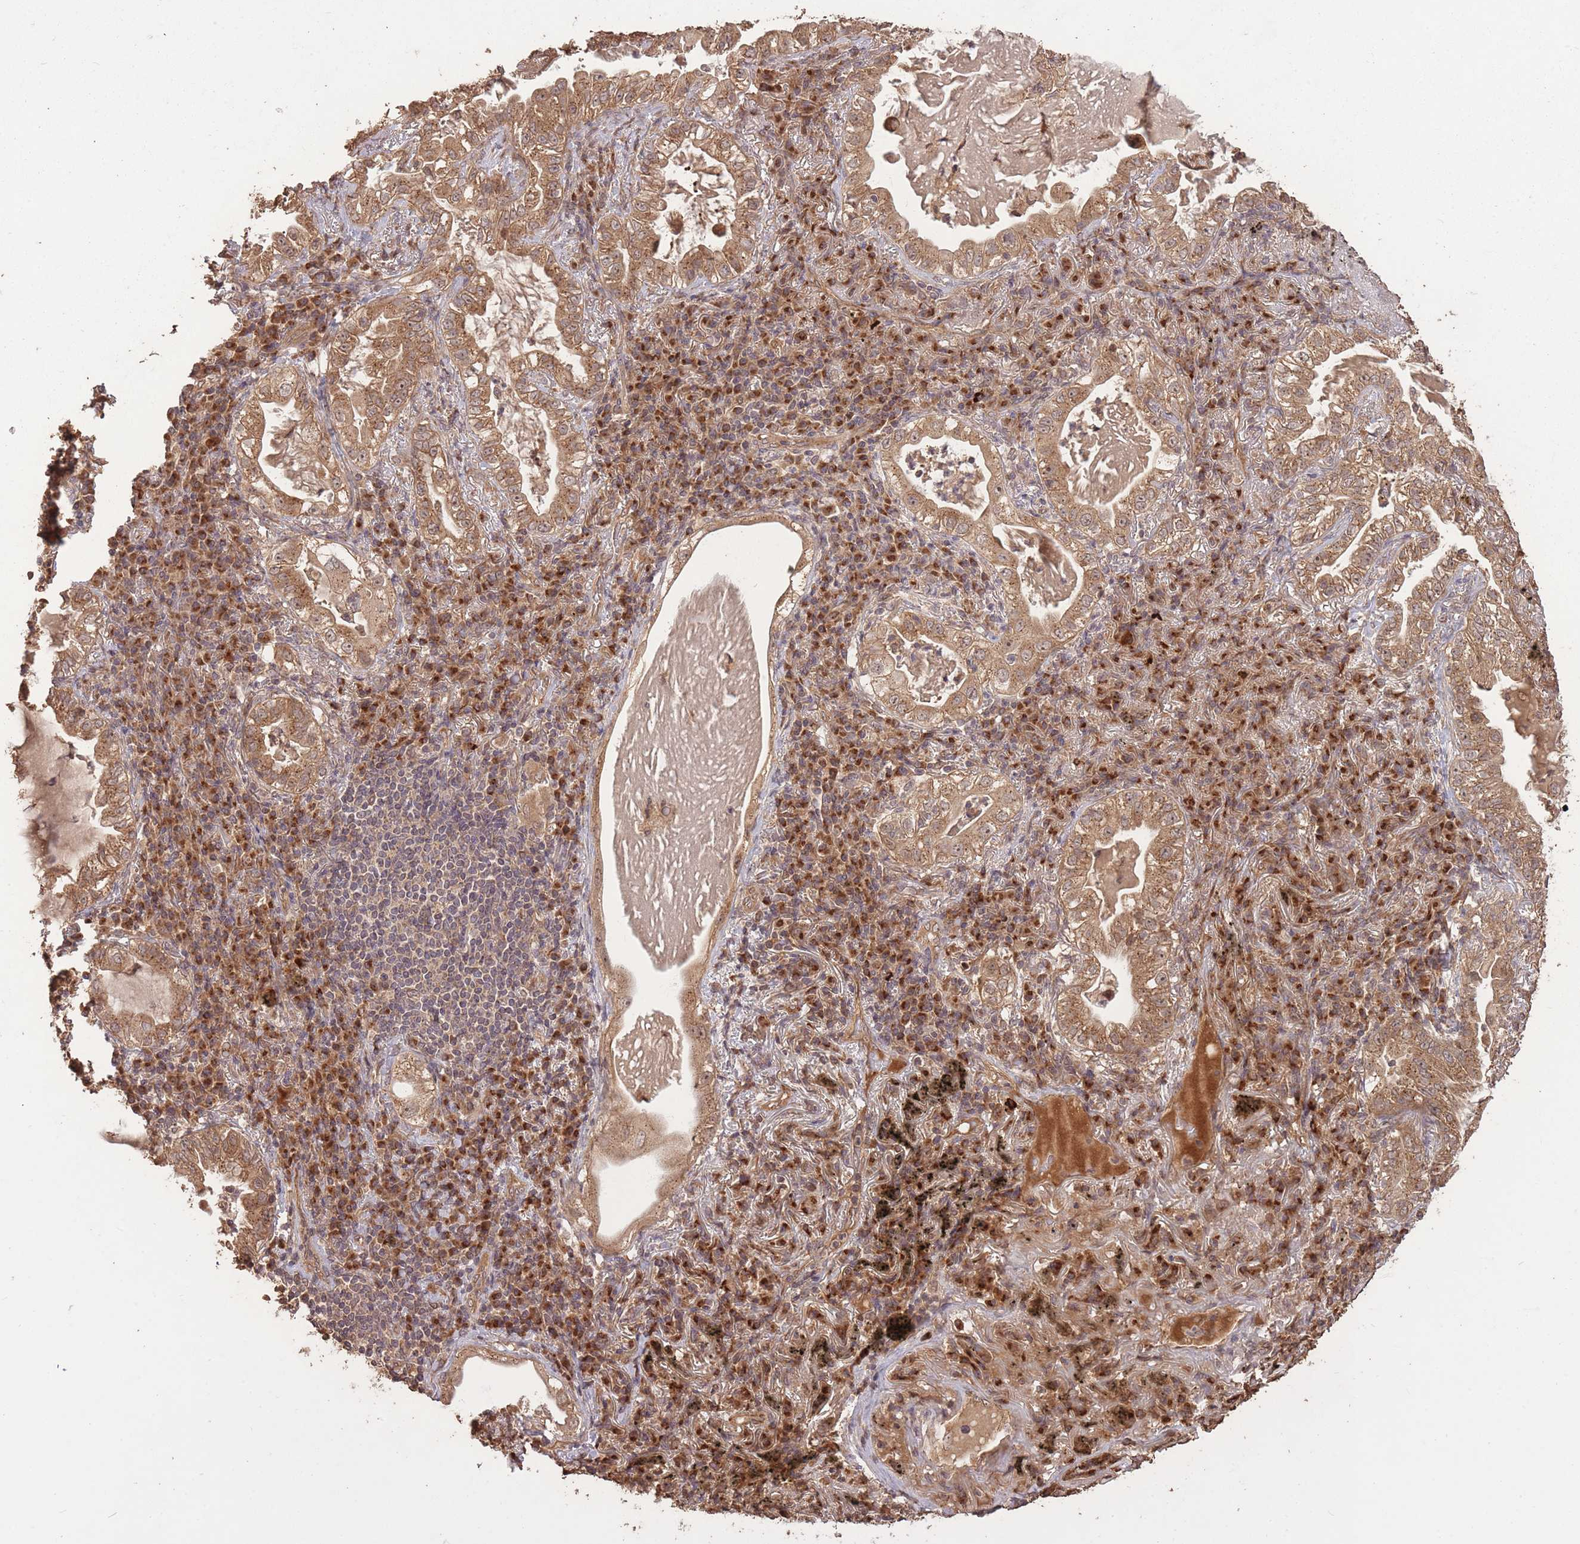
{"staining": {"intensity": "moderate", "quantity": ">75%", "location": "cytoplasmic/membranous,nuclear"}, "tissue": "lung cancer", "cell_type": "Tumor cells", "image_type": "cancer", "snomed": [{"axis": "morphology", "description": "Adenocarcinoma, NOS"}, {"axis": "topography", "description": "Lung"}], "caption": "IHC histopathology image of neoplastic tissue: adenocarcinoma (lung) stained using immunohistochemistry (IHC) shows medium levels of moderate protein expression localized specifically in the cytoplasmic/membranous and nuclear of tumor cells, appearing as a cytoplasmic/membranous and nuclear brown color.", "gene": "ERBB3", "patient": {"sex": "female", "age": 73}}